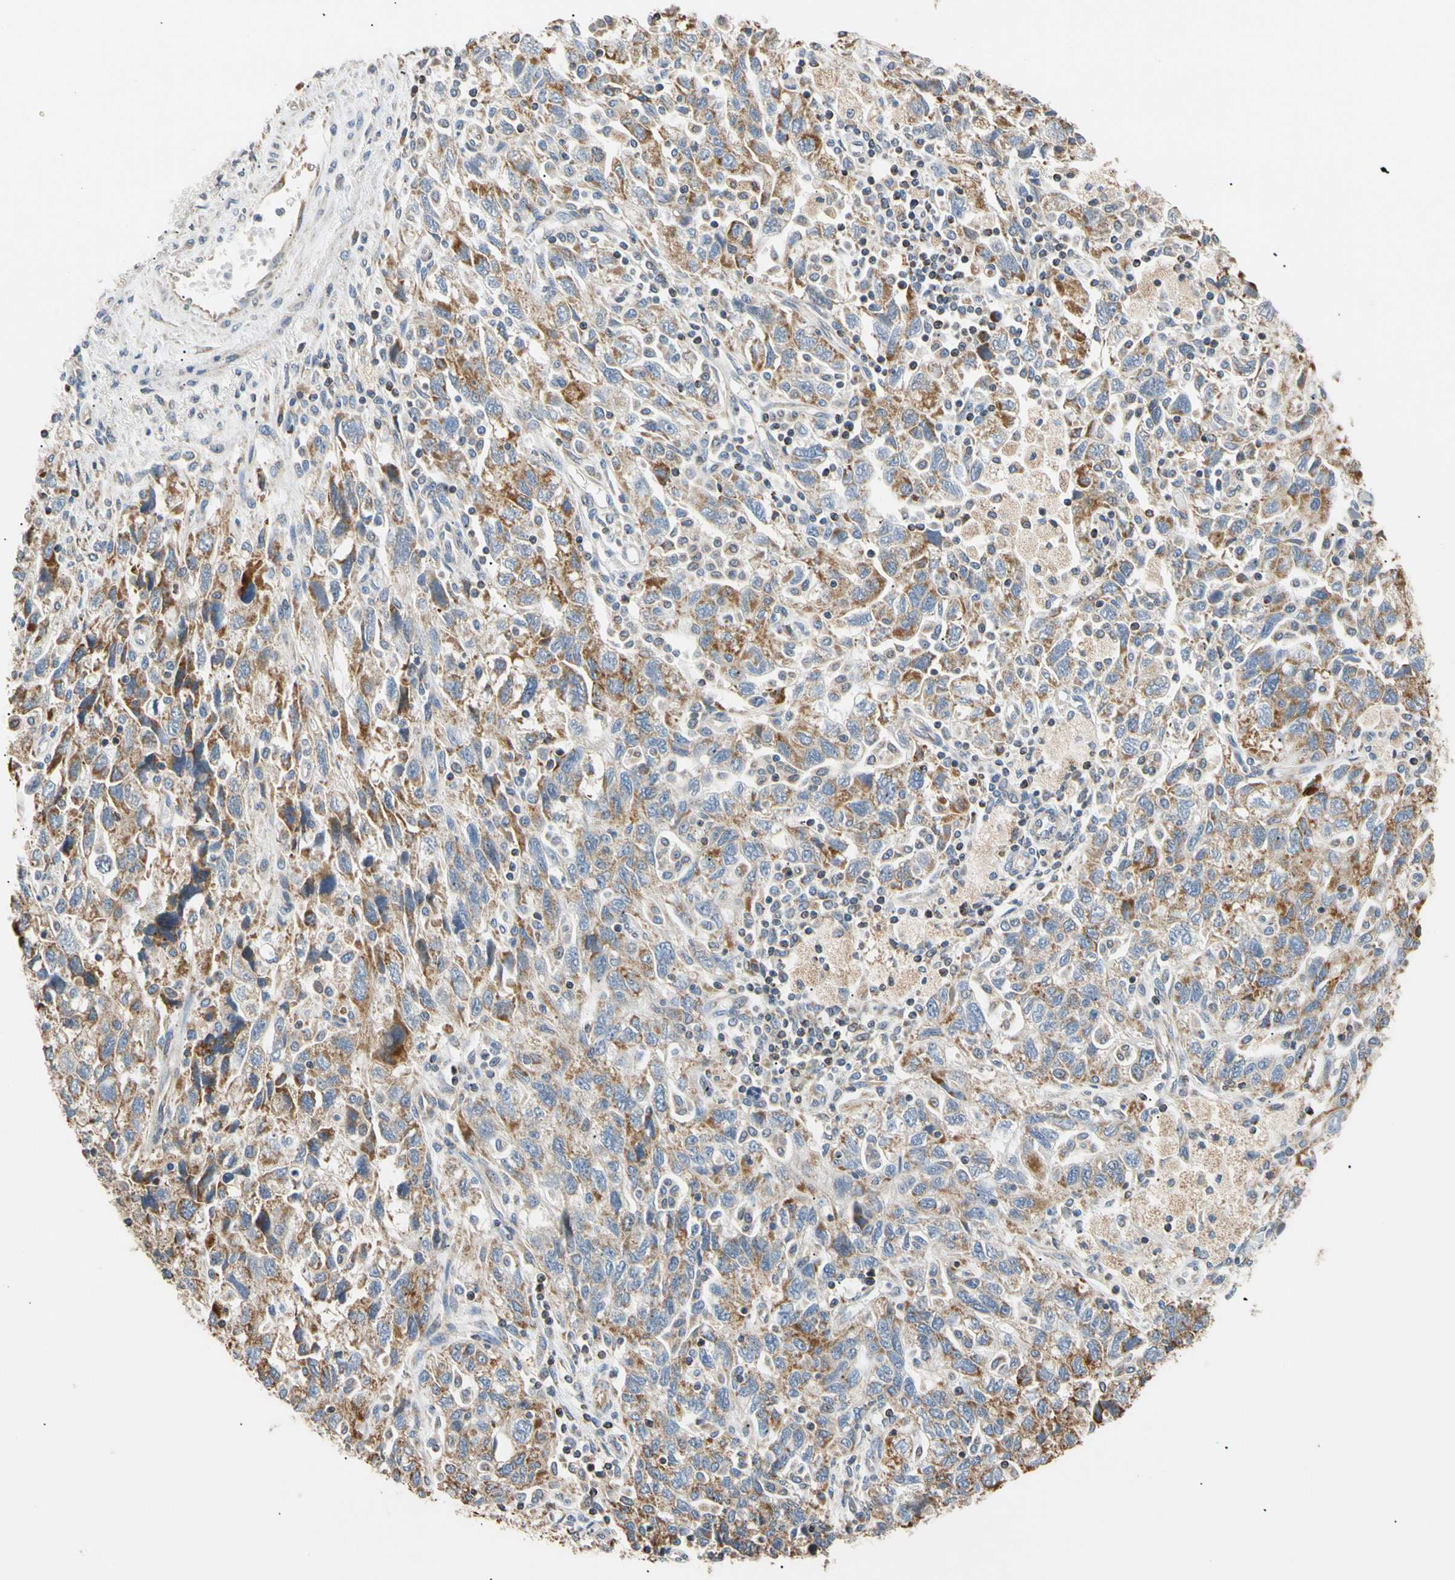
{"staining": {"intensity": "moderate", "quantity": "25%-75%", "location": "cytoplasmic/membranous"}, "tissue": "ovarian cancer", "cell_type": "Tumor cells", "image_type": "cancer", "snomed": [{"axis": "morphology", "description": "Carcinoma, NOS"}, {"axis": "morphology", "description": "Cystadenocarcinoma, serous, NOS"}, {"axis": "topography", "description": "Ovary"}], "caption": "IHC histopathology image of human ovarian serous cystadenocarcinoma stained for a protein (brown), which shows medium levels of moderate cytoplasmic/membranous positivity in approximately 25%-75% of tumor cells.", "gene": "PLGRKT", "patient": {"sex": "female", "age": 69}}